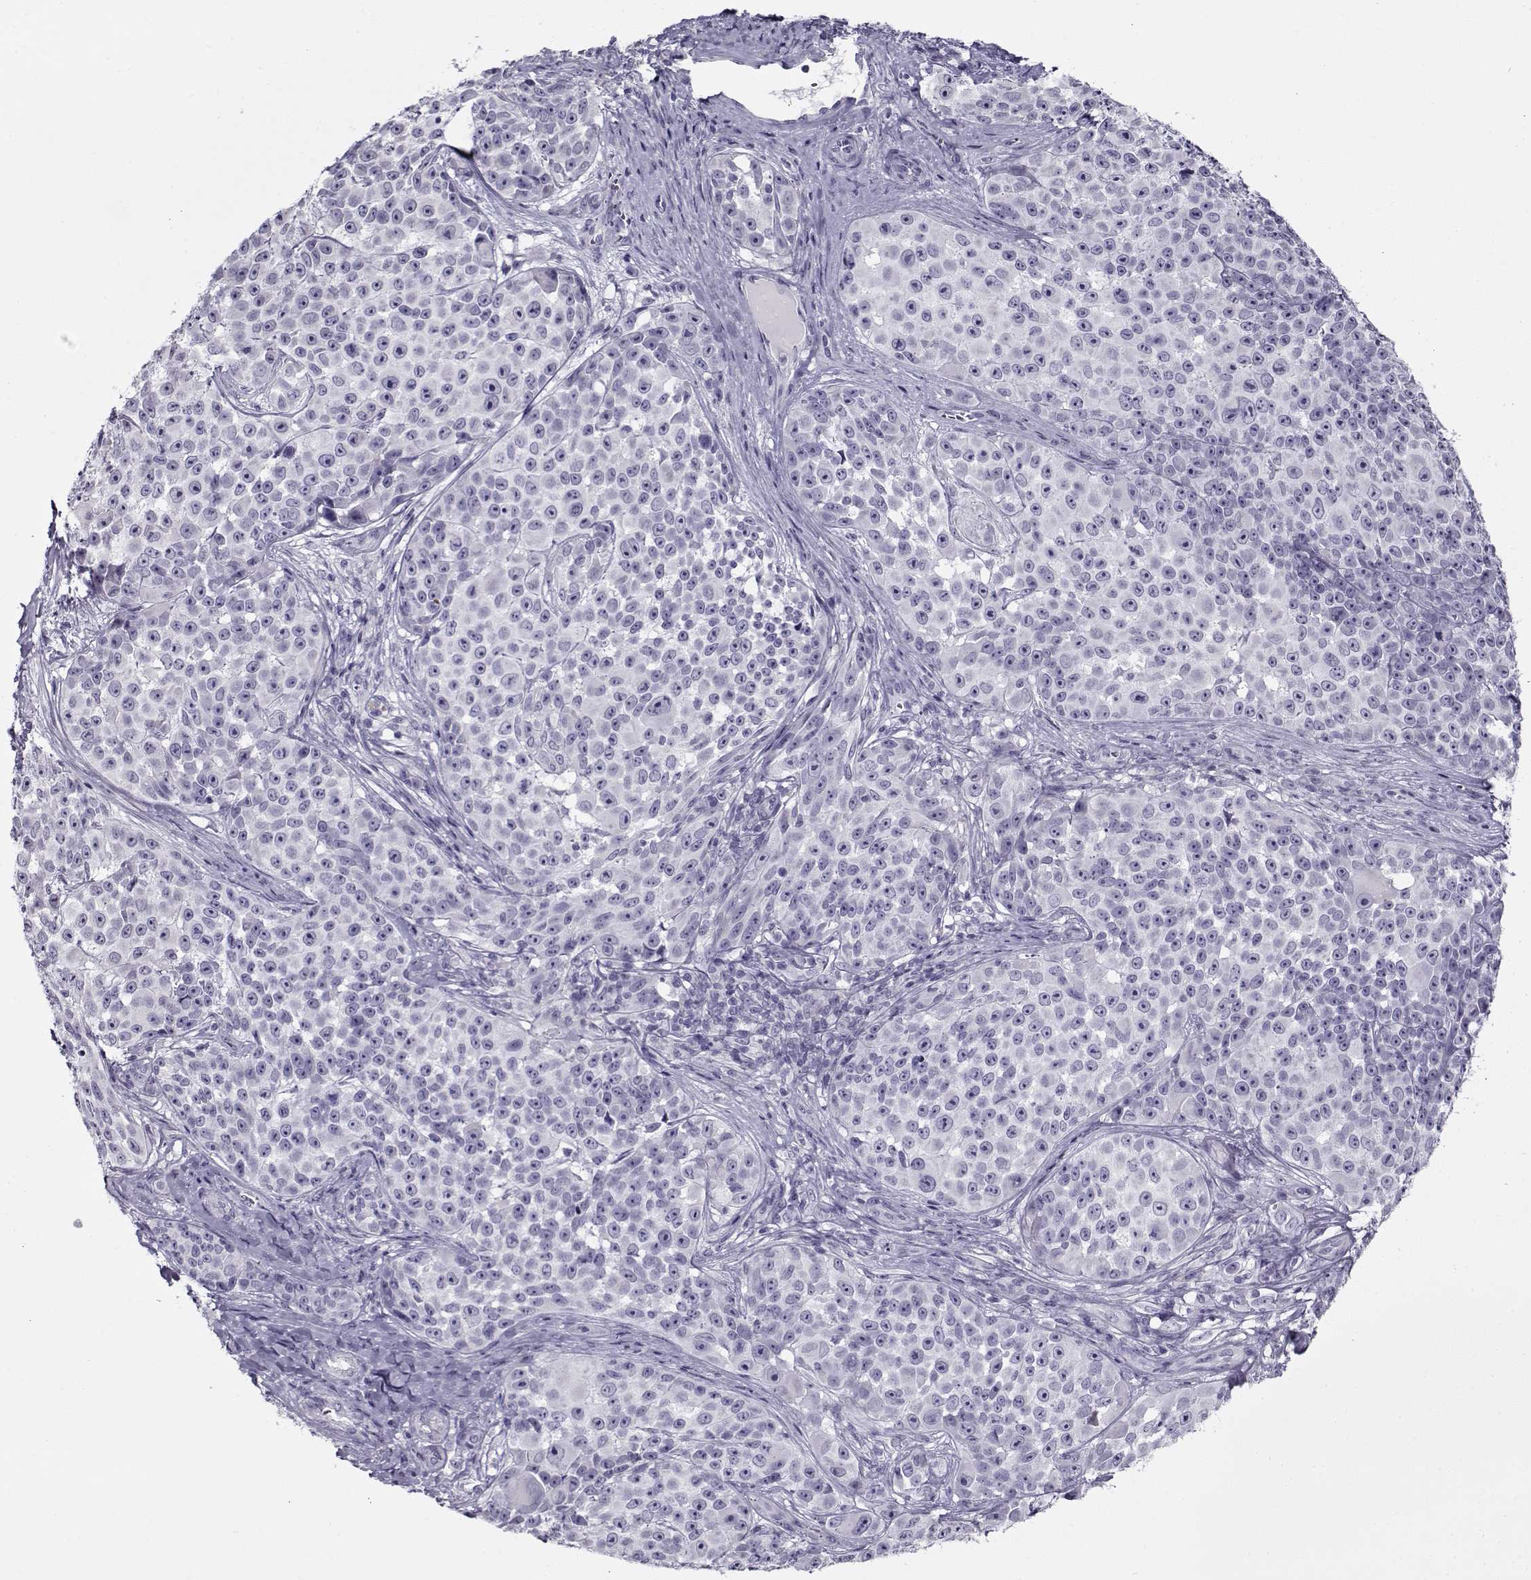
{"staining": {"intensity": "negative", "quantity": "none", "location": "none"}, "tissue": "melanoma", "cell_type": "Tumor cells", "image_type": "cancer", "snomed": [{"axis": "morphology", "description": "Malignant melanoma, NOS"}, {"axis": "topography", "description": "Skin"}], "caption": "Immunohistochemical staining of human melanoma demonstrates no significant positivity in tumor cells.", "gene": "GAGE2A", "patient": {"sex": "female", "age": 88}}